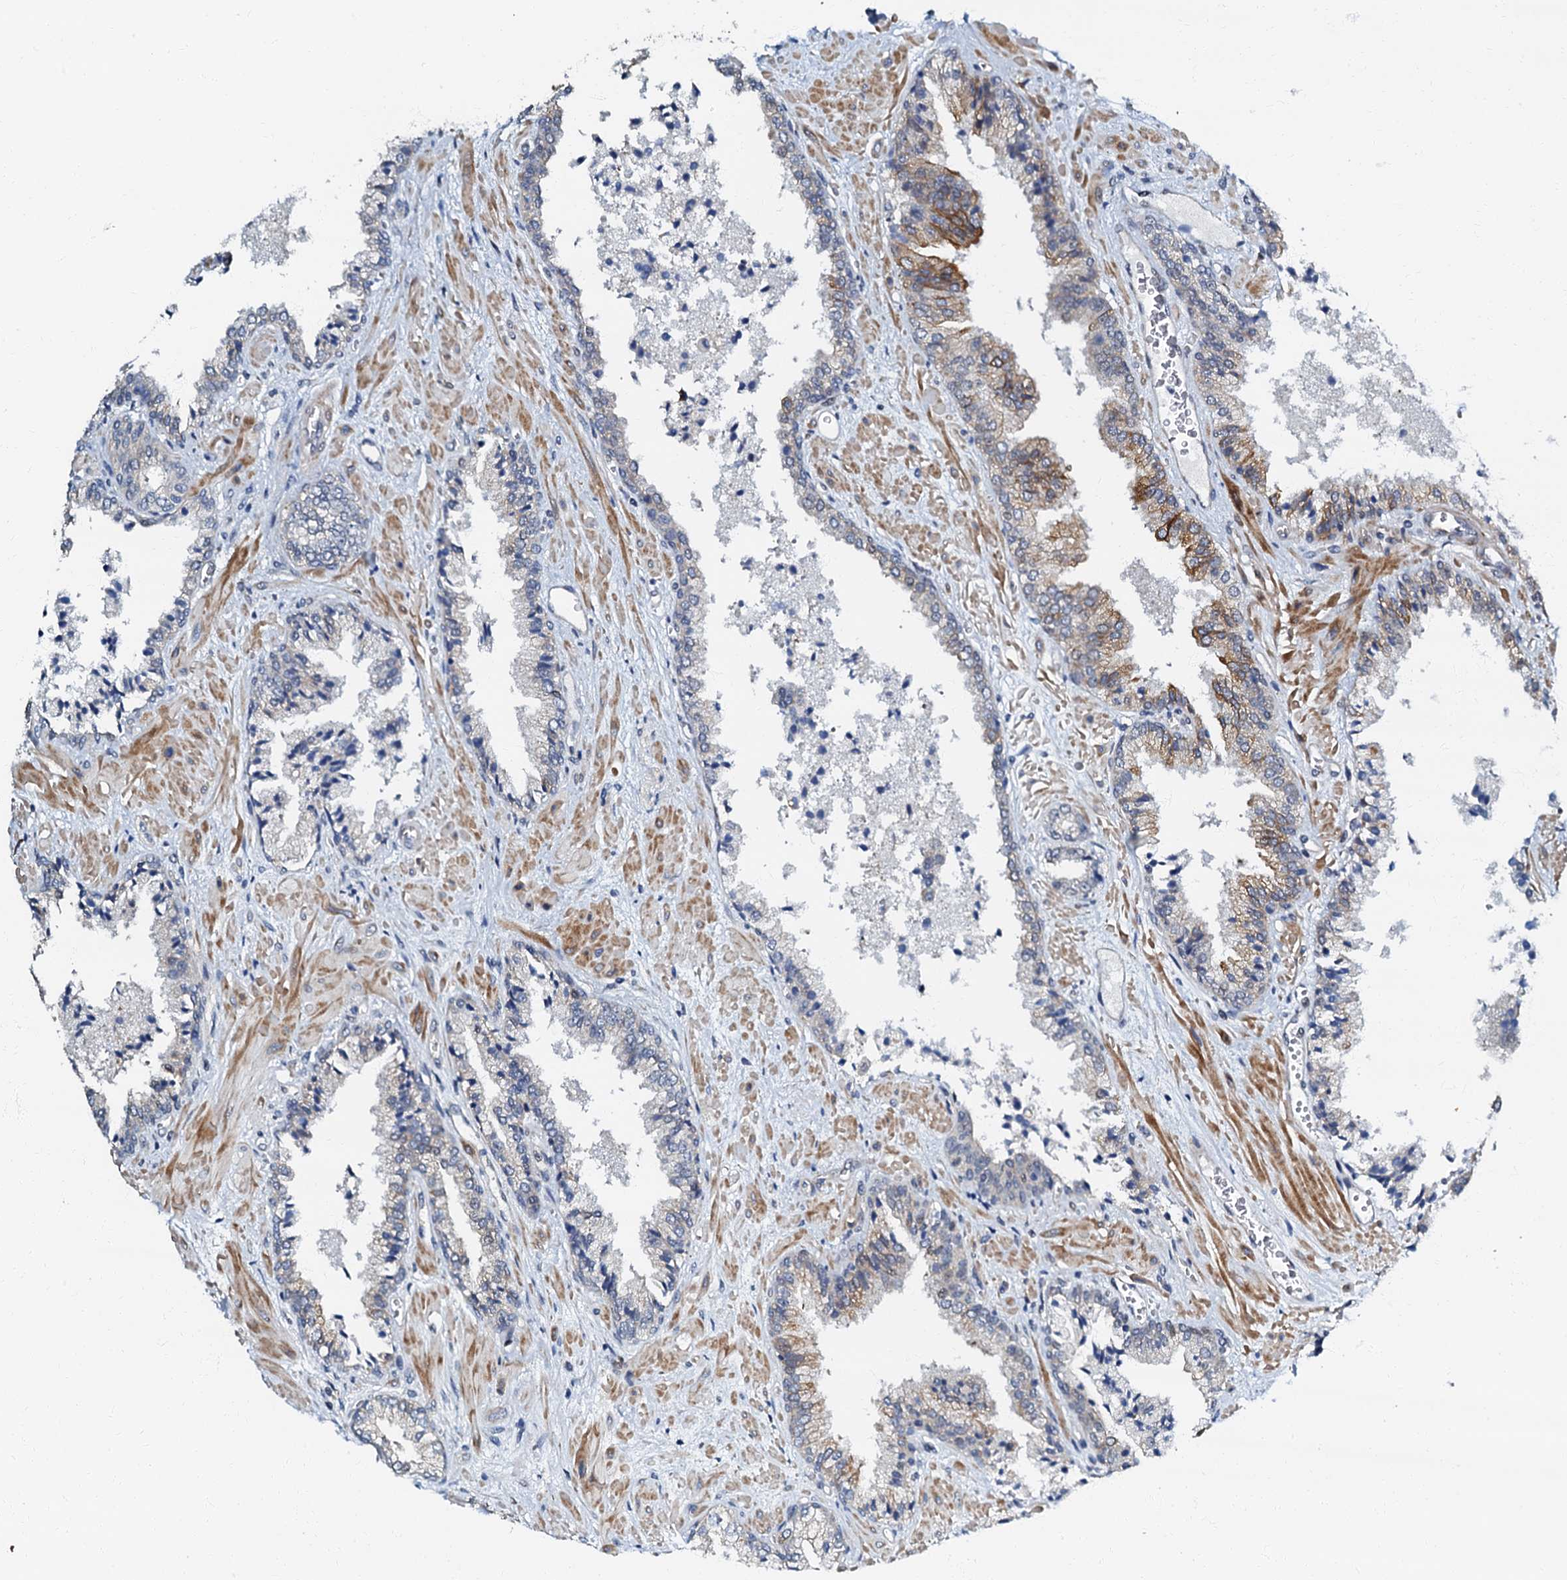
{"staining": {"intensity": "moderate", "quantity": "<25%", "location": "cytoplasmic/membranous"}, "tissue": "prostate cancer", "cell_type": "Tumor cells", "image_type": "cancer", "snomed": [{"axis": "morphology", "description": "Adenocarcinoma, High grade"}, {"axis": "topography", "description": "Prostate"}], "caption": "There is low levels of moderate cytoplasmic/membranous positivity in tumor cells of prostate cancer (high-grade adenocarcinoma), as demonstrated by immunohistochemical staining (brown color).", "gene": "OLAH", "patient": {"sex": "male", "age": 71}}